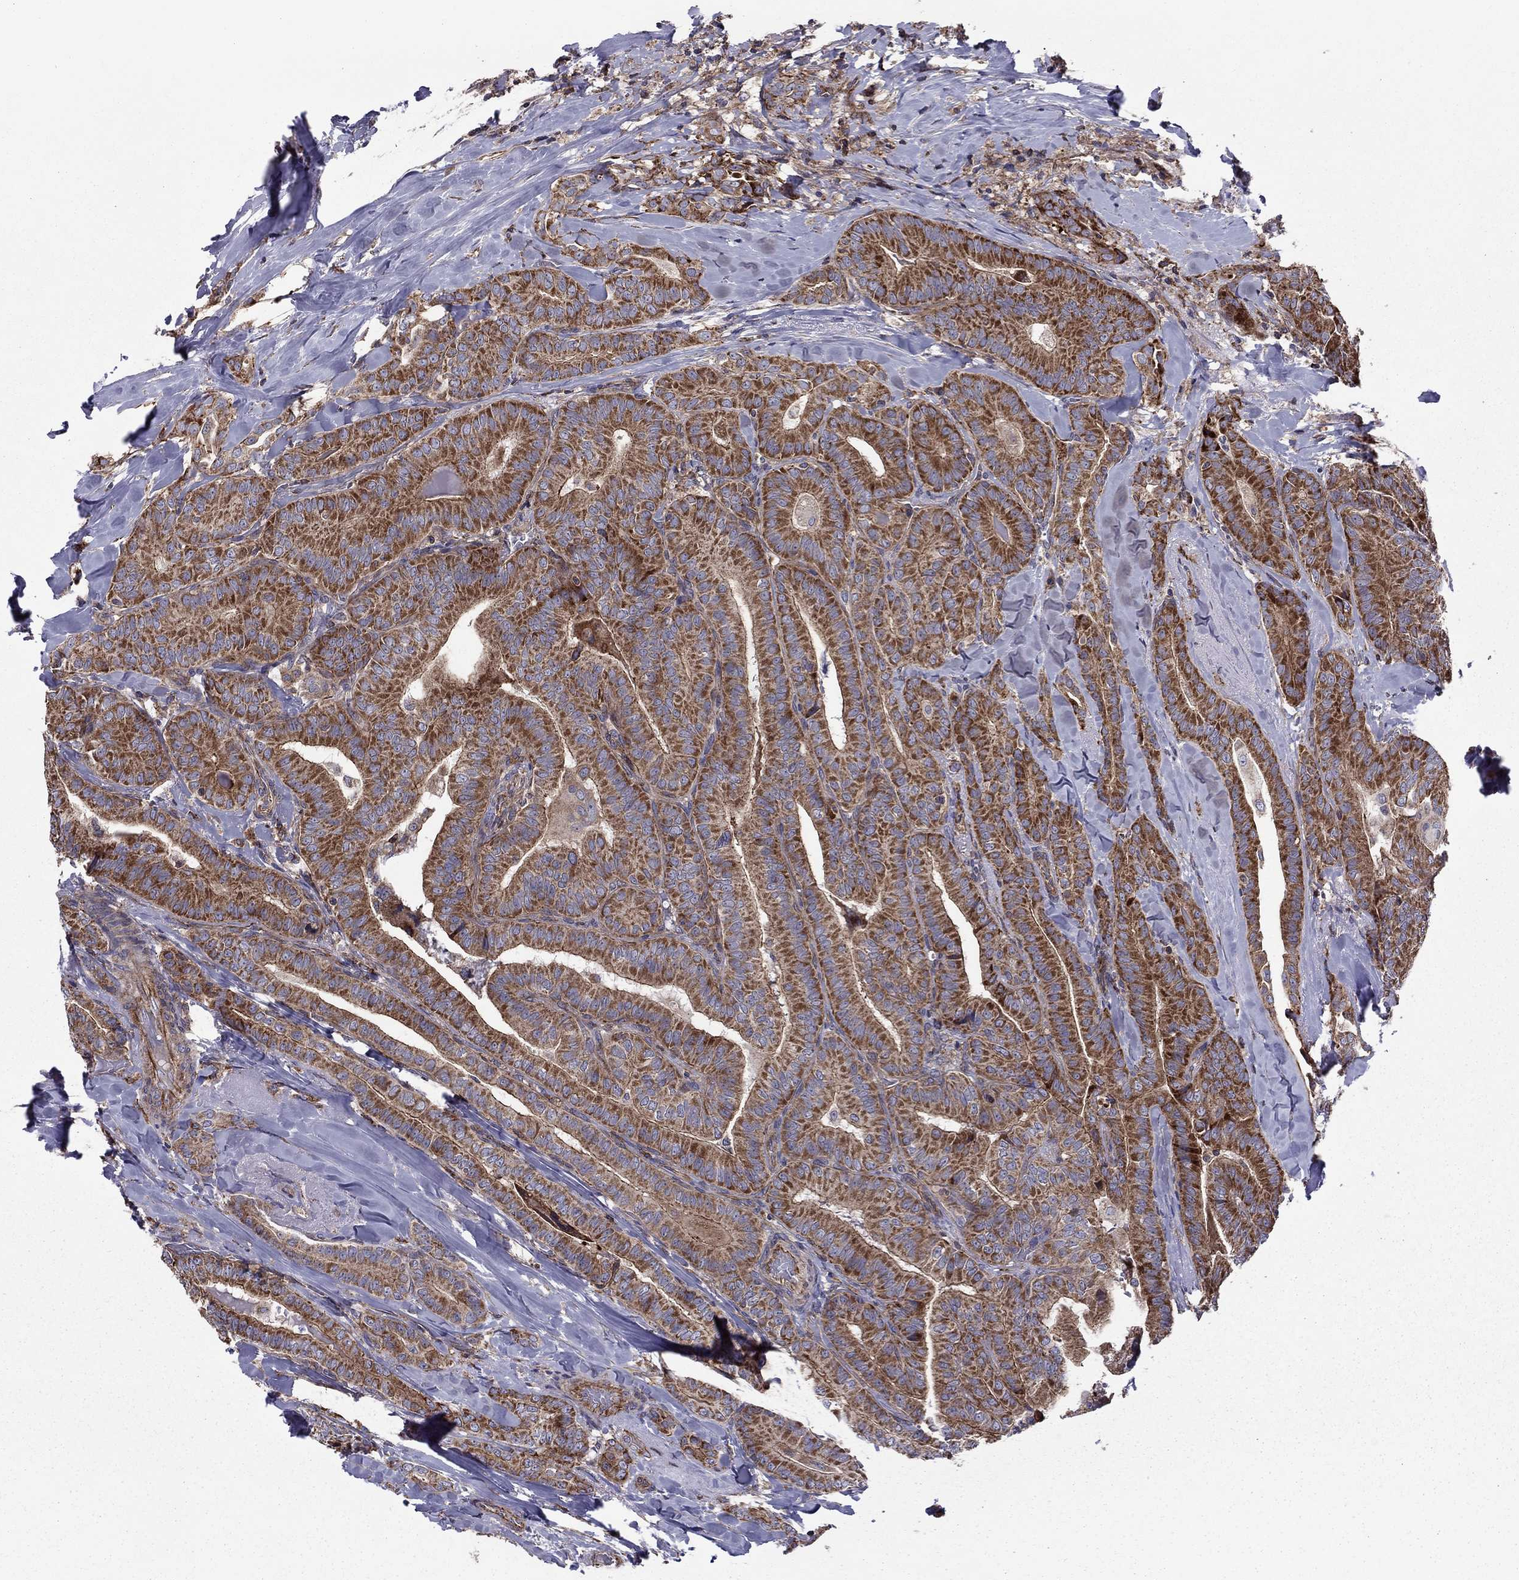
{"staining": {"intensity": "moderate", "quantity": ">75%", "location": "cytoplasmic/membranous"}, "tissue": "thyroid cancer", "cell_type": "Tumor cells", "image_type": "cancer", "snomed": [{"axis": "morphology", "description": "Papillary adenocarcinoma, NOS"}, {"axis": "topography", "description": "Thyroid gland"}], "caption": "This photomicrograph reveals IHC staining of human thyroid cancer, with medium moderate cytoplasmic/membranous staining in about >75% of tumor cells.", "gene": "ALG6", "patient": {"sex": "male", "age": 61}}